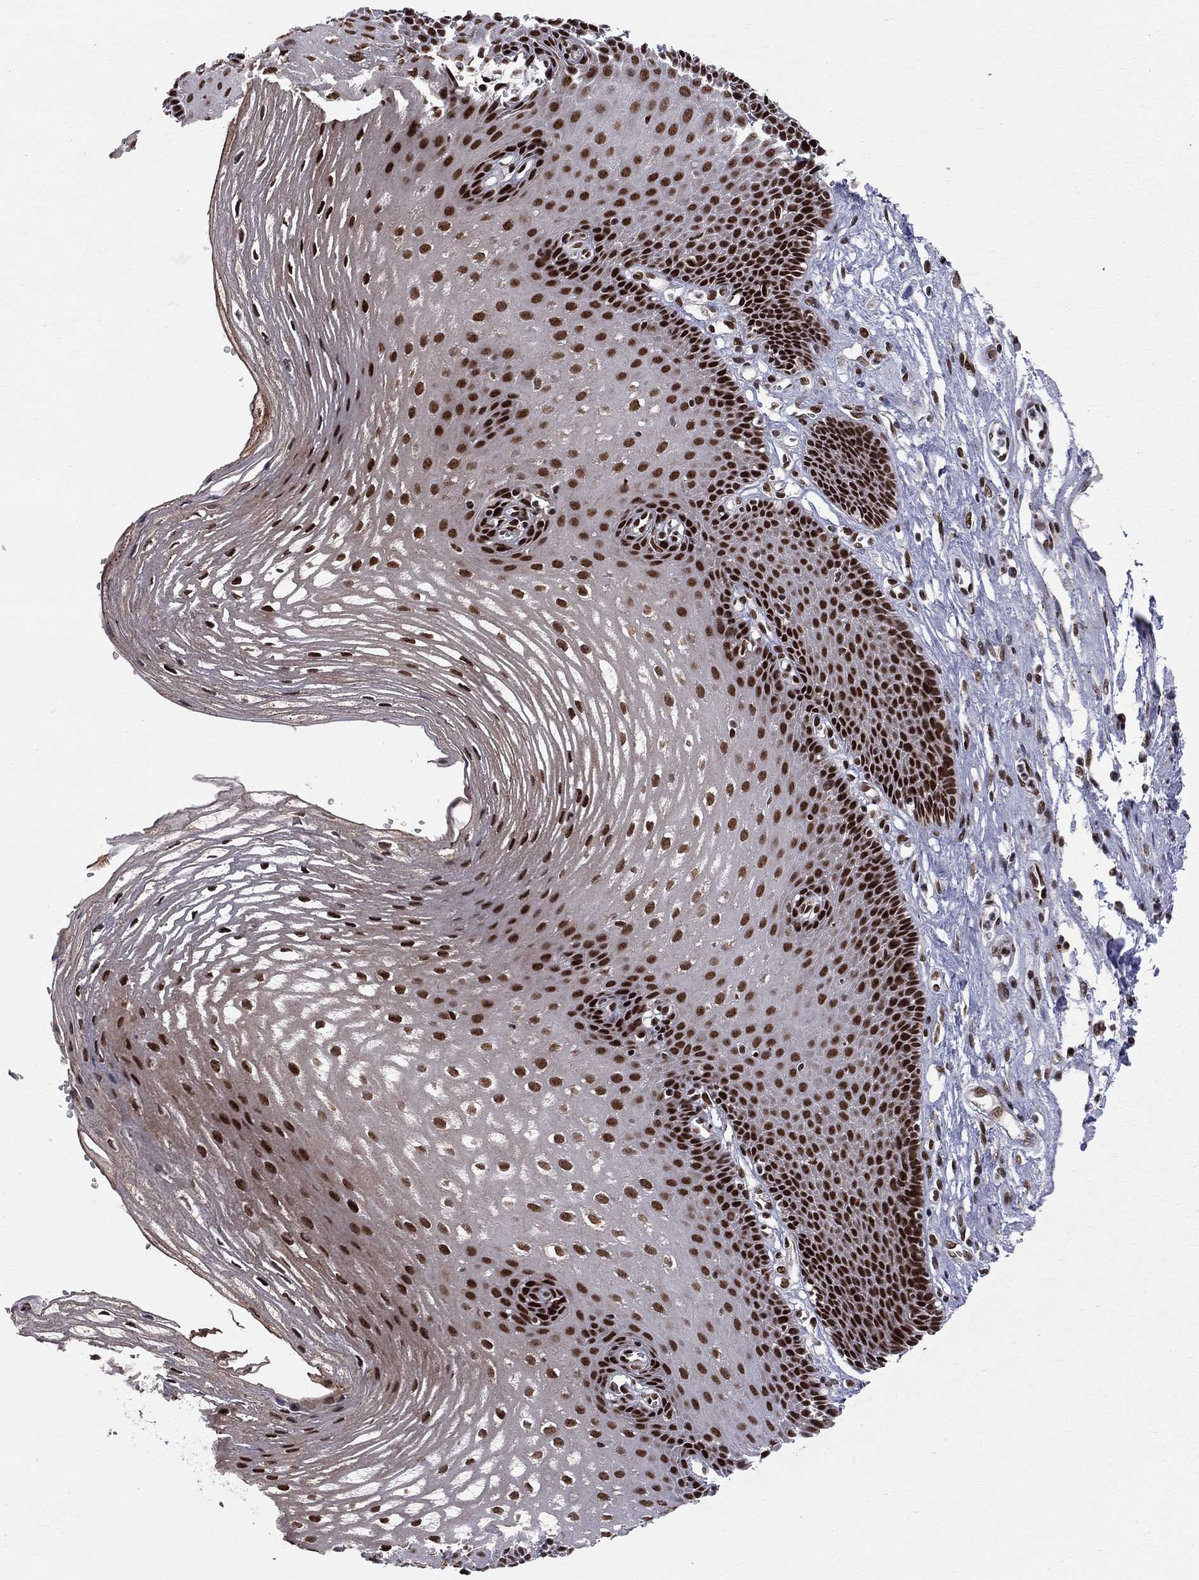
{"staining": {"intensity": "strong", "quantity": ">75%", "location": "nuclear"}, "tissue": "esophagus", "cell_type": "Squamous epithelial cells", "image_type": "normal", "snomed": [{"axis": "morphology", "description": "Normal tissue, NOS"}, {"axis": "topography", "description": "Esophagus"}], "caption": "Esophagus stained with a brown dye reveals strong nuclear positive positivity in about >75% of squamous epithelial cells.", "gene": "SAP30L", "patient": {"sex": "male", "age": 72}}